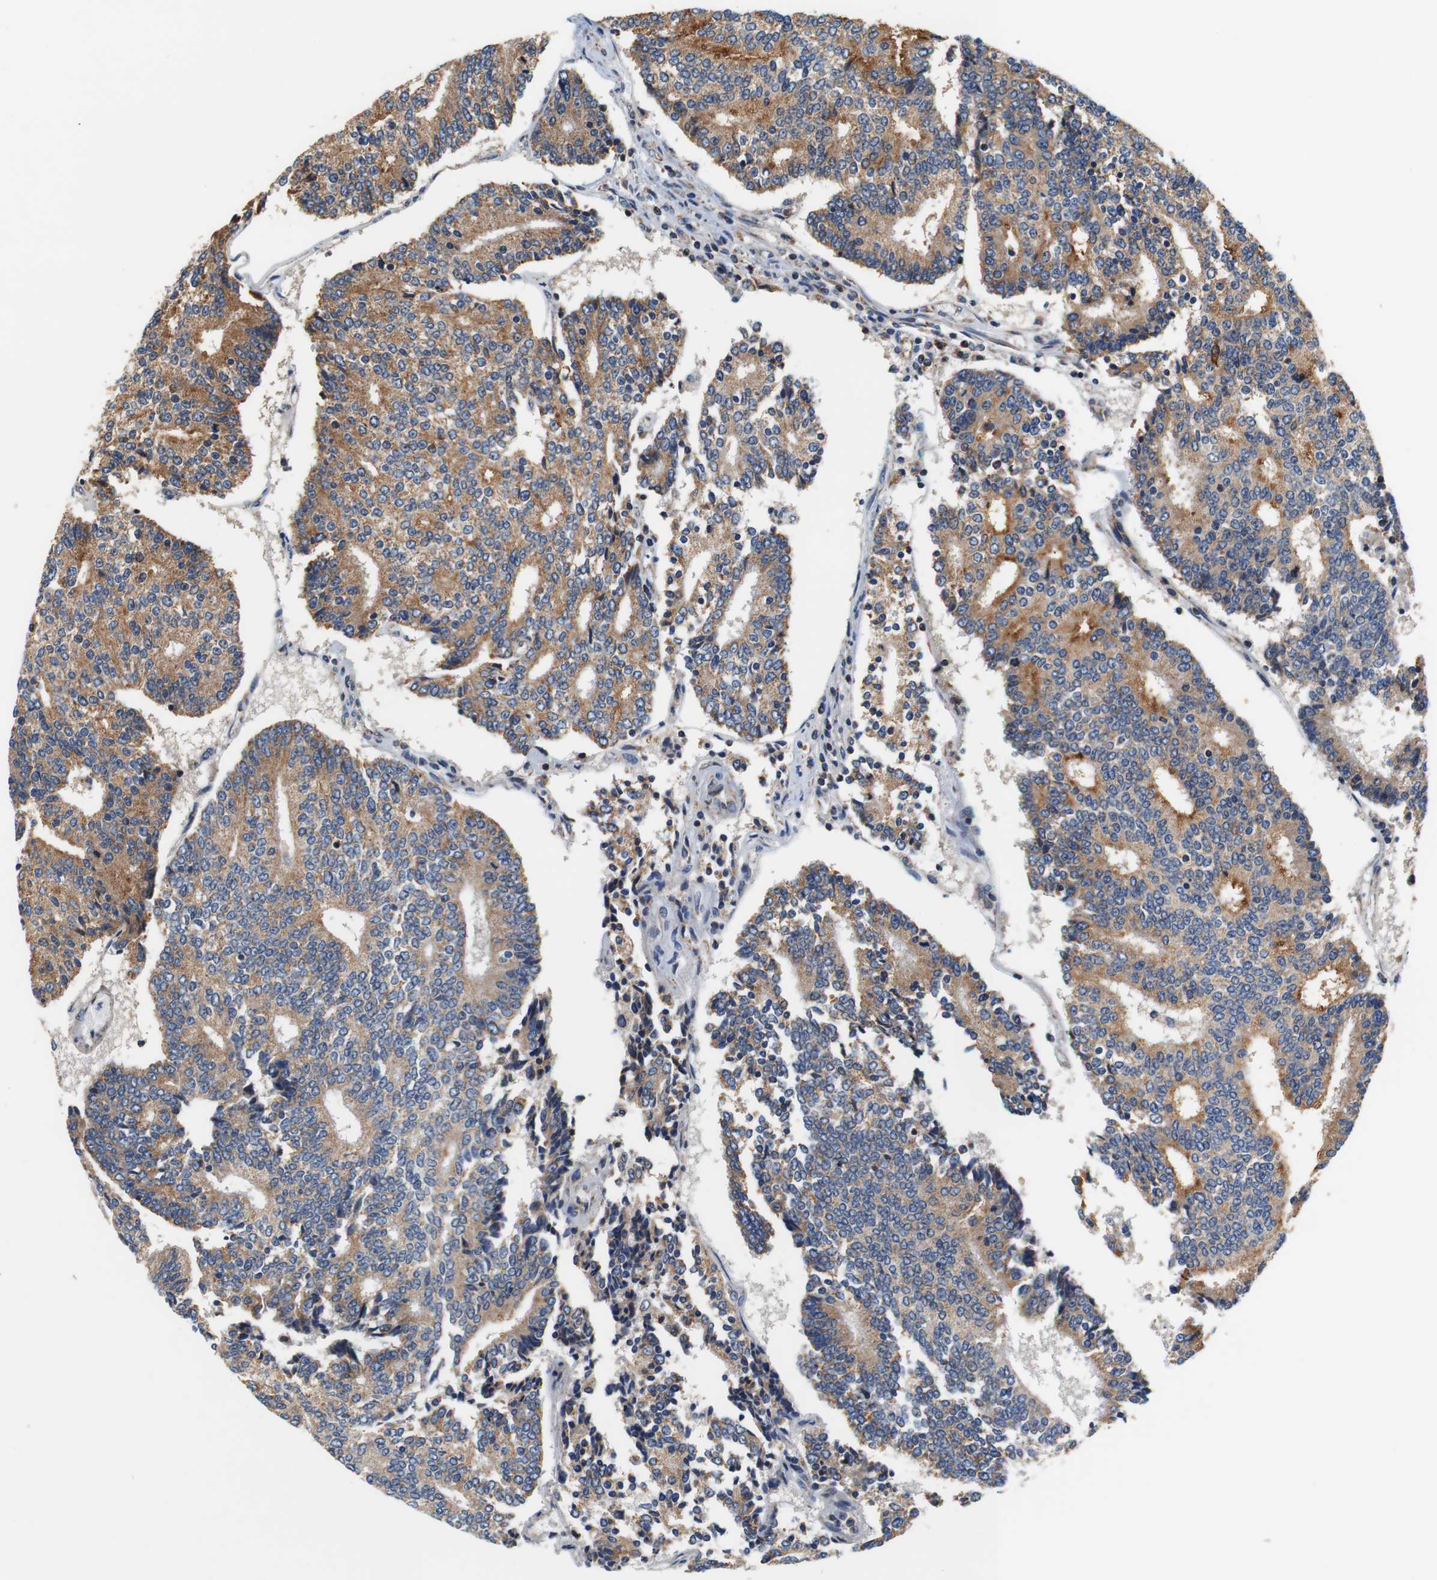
{"staining": {"intensity": "moderate", "quantity": ">75%", "location": "cytoplasmic/membranous"}, "tissue": "prostate cancer", "cell_type": "Tumor cells", "image_type": "cancer", "snomed": [{"axis": "morphology", "description": "Normal tissue, NOS"}, {"axis": "morphology", "description": "Adenocarcinoma, High grade"}, {"axis": "topography", "description": "Prostate"}, {"axis": "topography", "description": "Seminal veicle"}], "caption": "Immunohistochemical staining of high-grade adenocarcinoma (prostate) displays medium levels of moderate cytoplasmic/membranous protein positivity in about >75% of tumor cells.", "gene": "LRP4", "patient": {"sex": "male", "age": 55}}